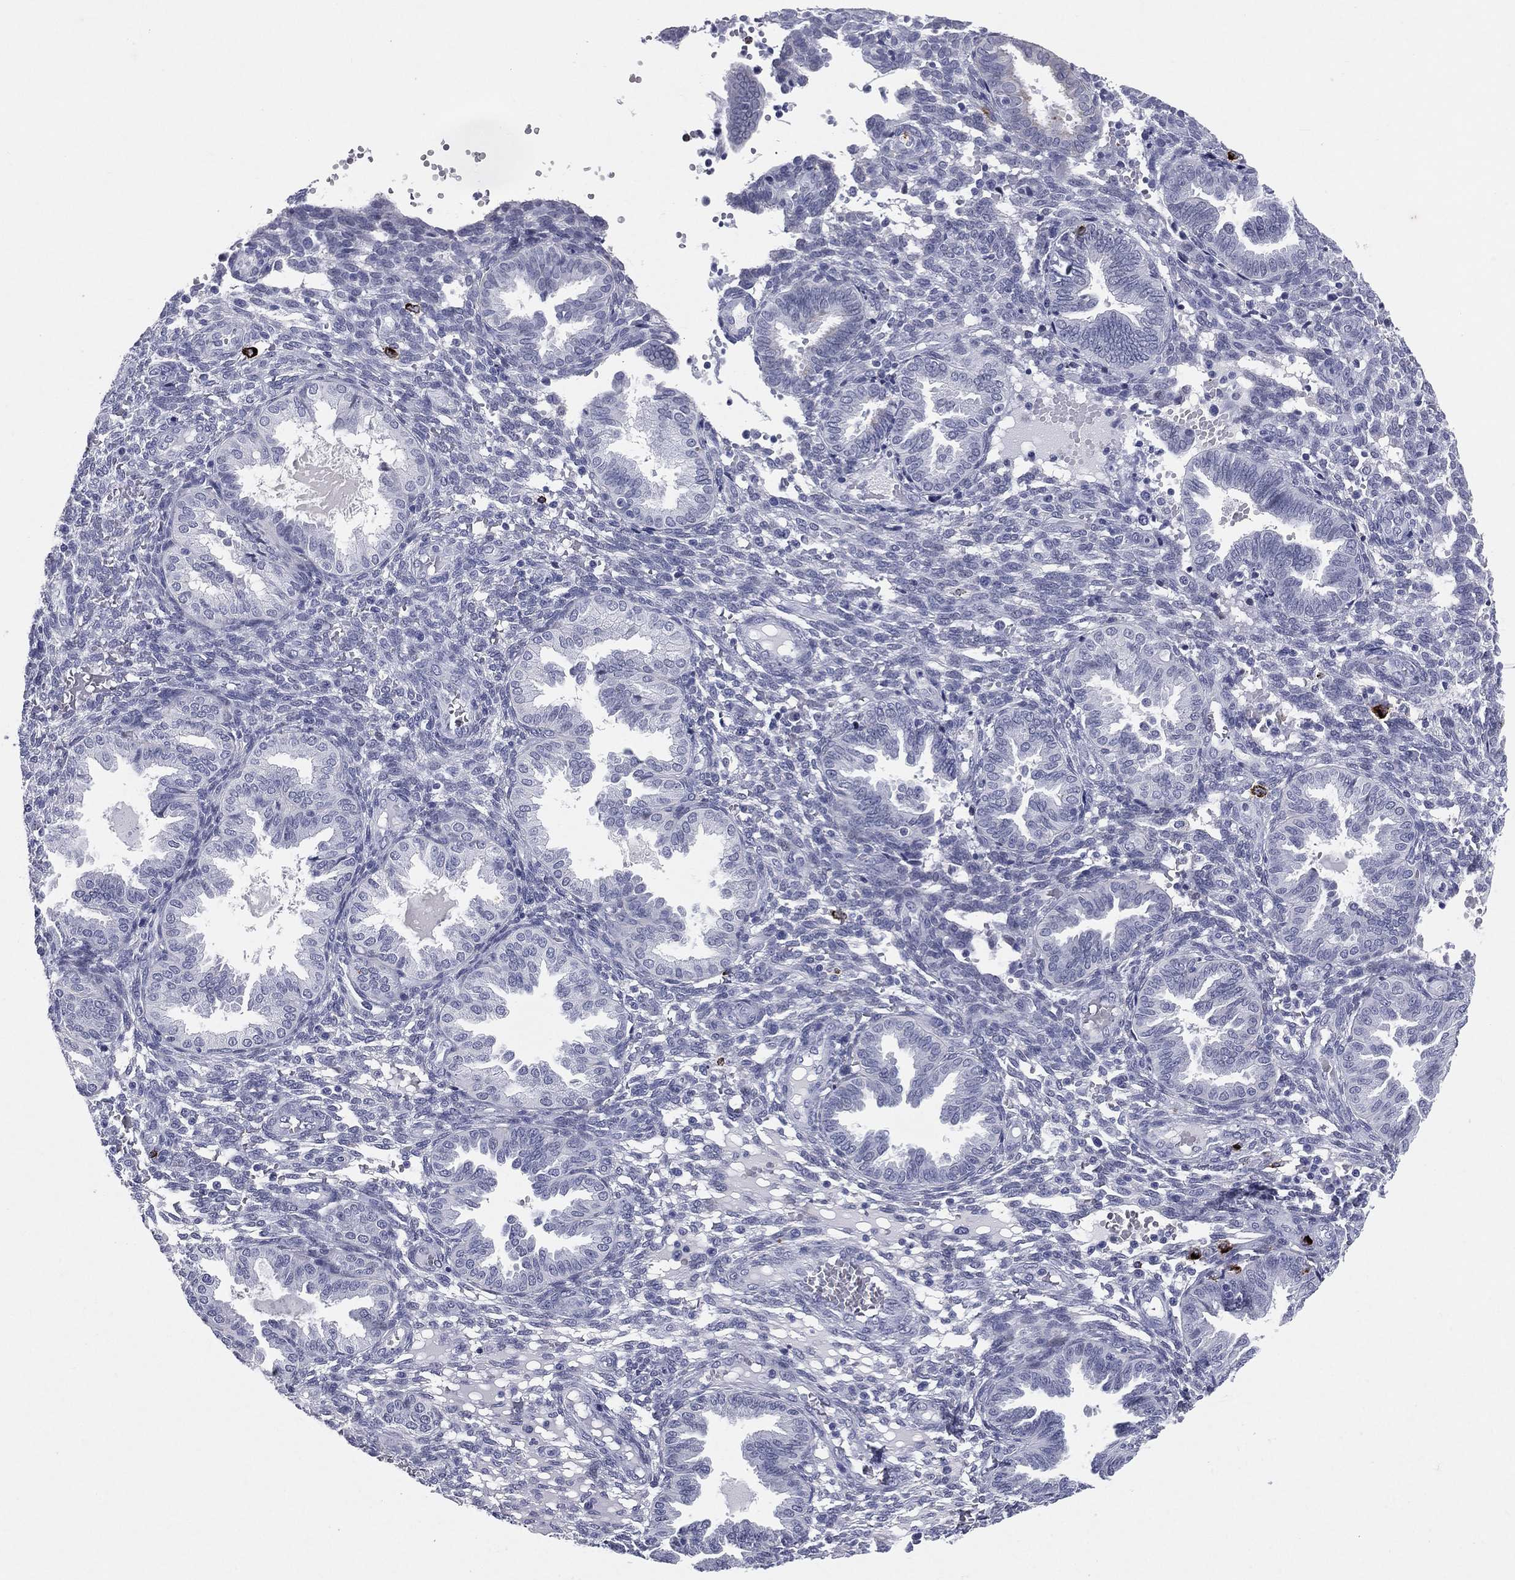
{"staining": {"intensity": "negative", "quantity": "none", "location": "none"}, "tissue": "endometrium", "cell_type": "Cells in endometrial stroma", "image_type": "normal", "snomed": [{"axis": "morphology", "description": "Normal tissue, NOS"}, {"axis": "topography", "description": "Endometrium"}], "caption": "Immunohistochemical staining of unremarkable endometrium shows no significant expression in cells in endometrial stroma. (DAB immunohistochemistry visualized using brightfield microscopy, high magnification).", "gene": "HLA", "patient": {"sex": "female", "age": 42}}